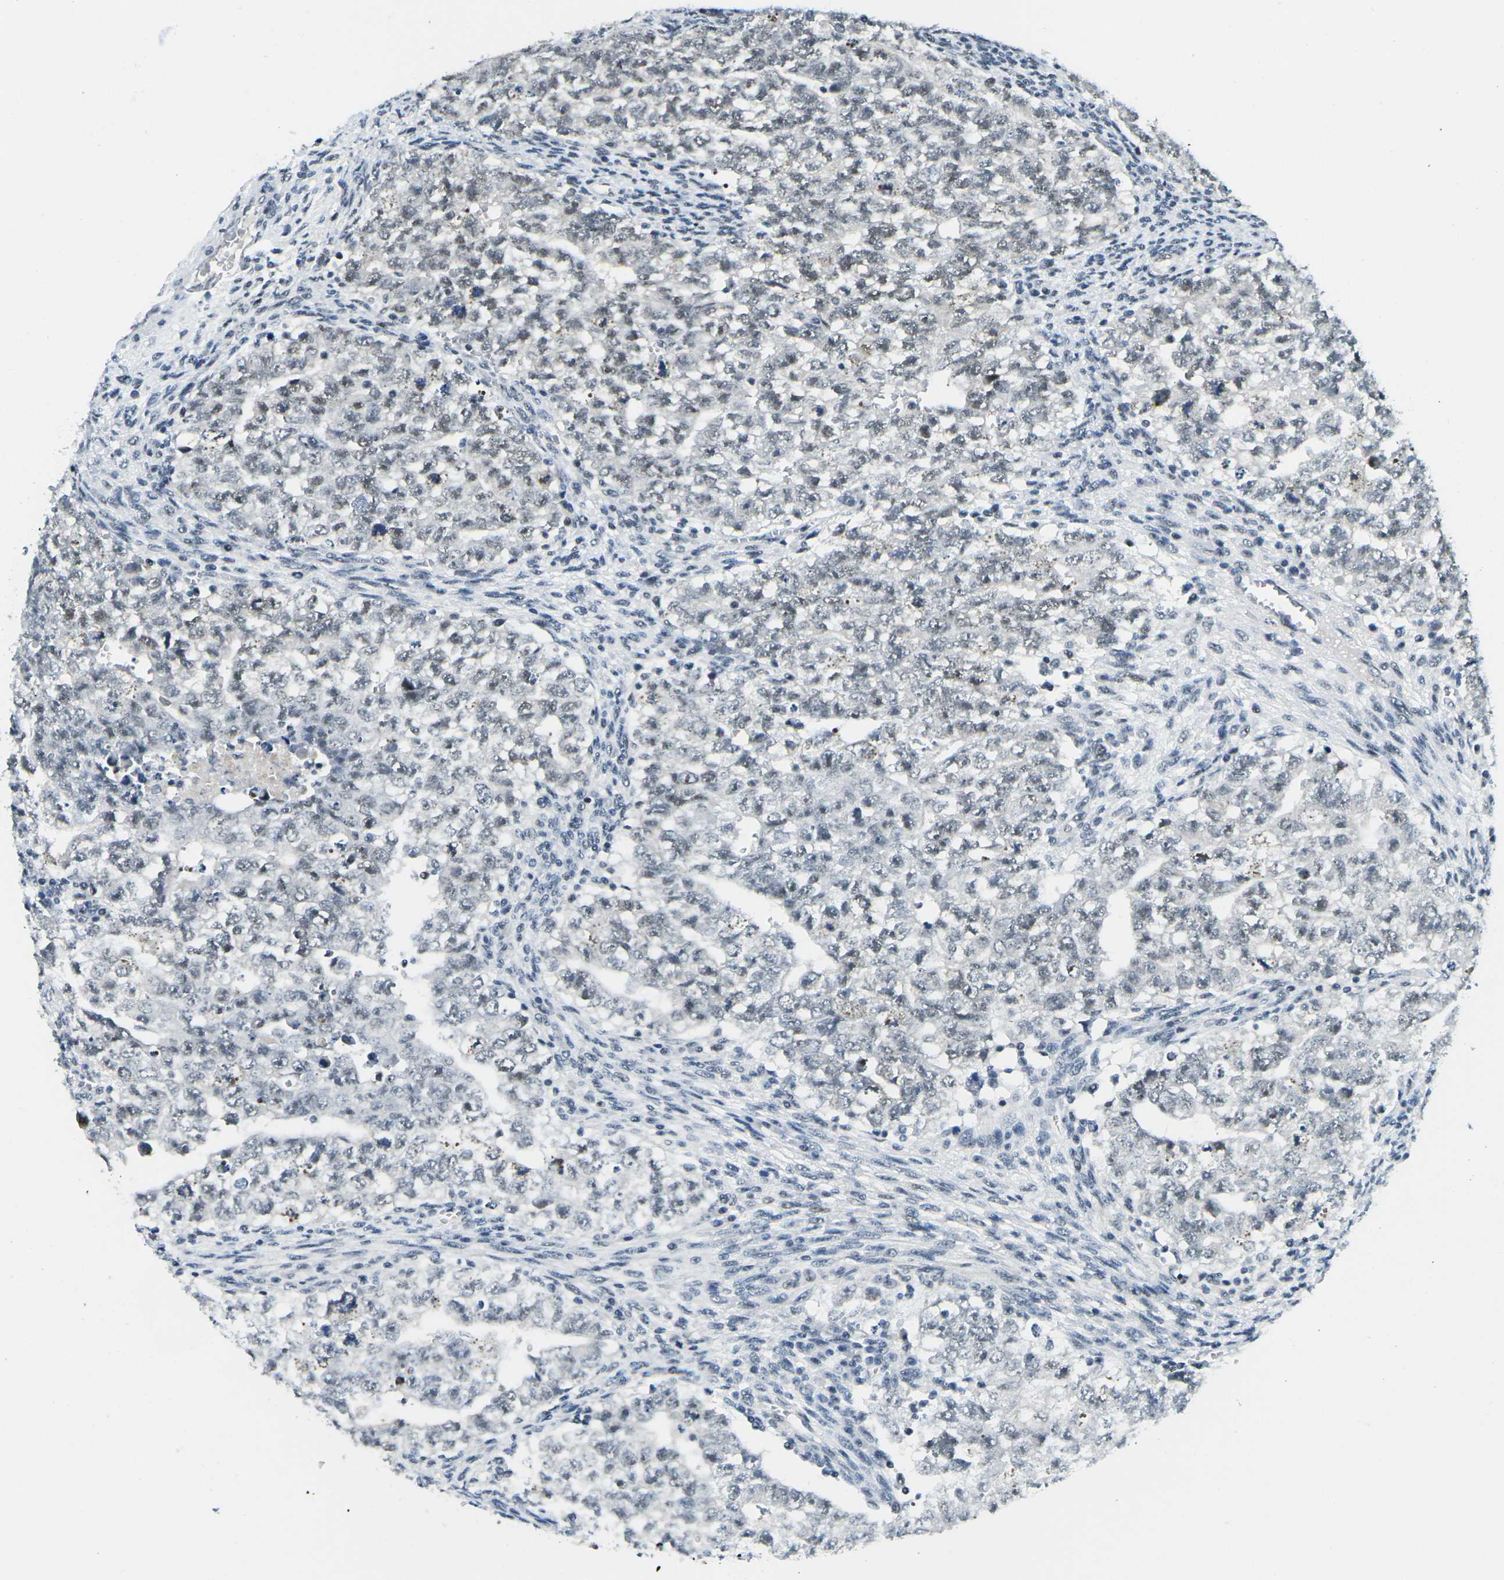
{"staining": {"intensity": "negative", "quantity": "none", "location": "none"}, "tissue": "testis cancer", "cell_type": "Tumor cells", "image_type": "cancer", "snomed": [{"axis": "morphology", "description": "Seminoma, NOS"}, {"axis": "morphology", "description": "Carcinoma, Embryonal, NOS"}, {"axis": "topography", "description": "Testis"}], "caption": "IHC photomicrograph of neoplastic tissue: human testis seminoma stained with DAB (3,3'-diaminobenzidine) shows no significant protein expression in tumor cells.", "gene": "PRPF8", "patient": {"sex": "male", "age": 38}}